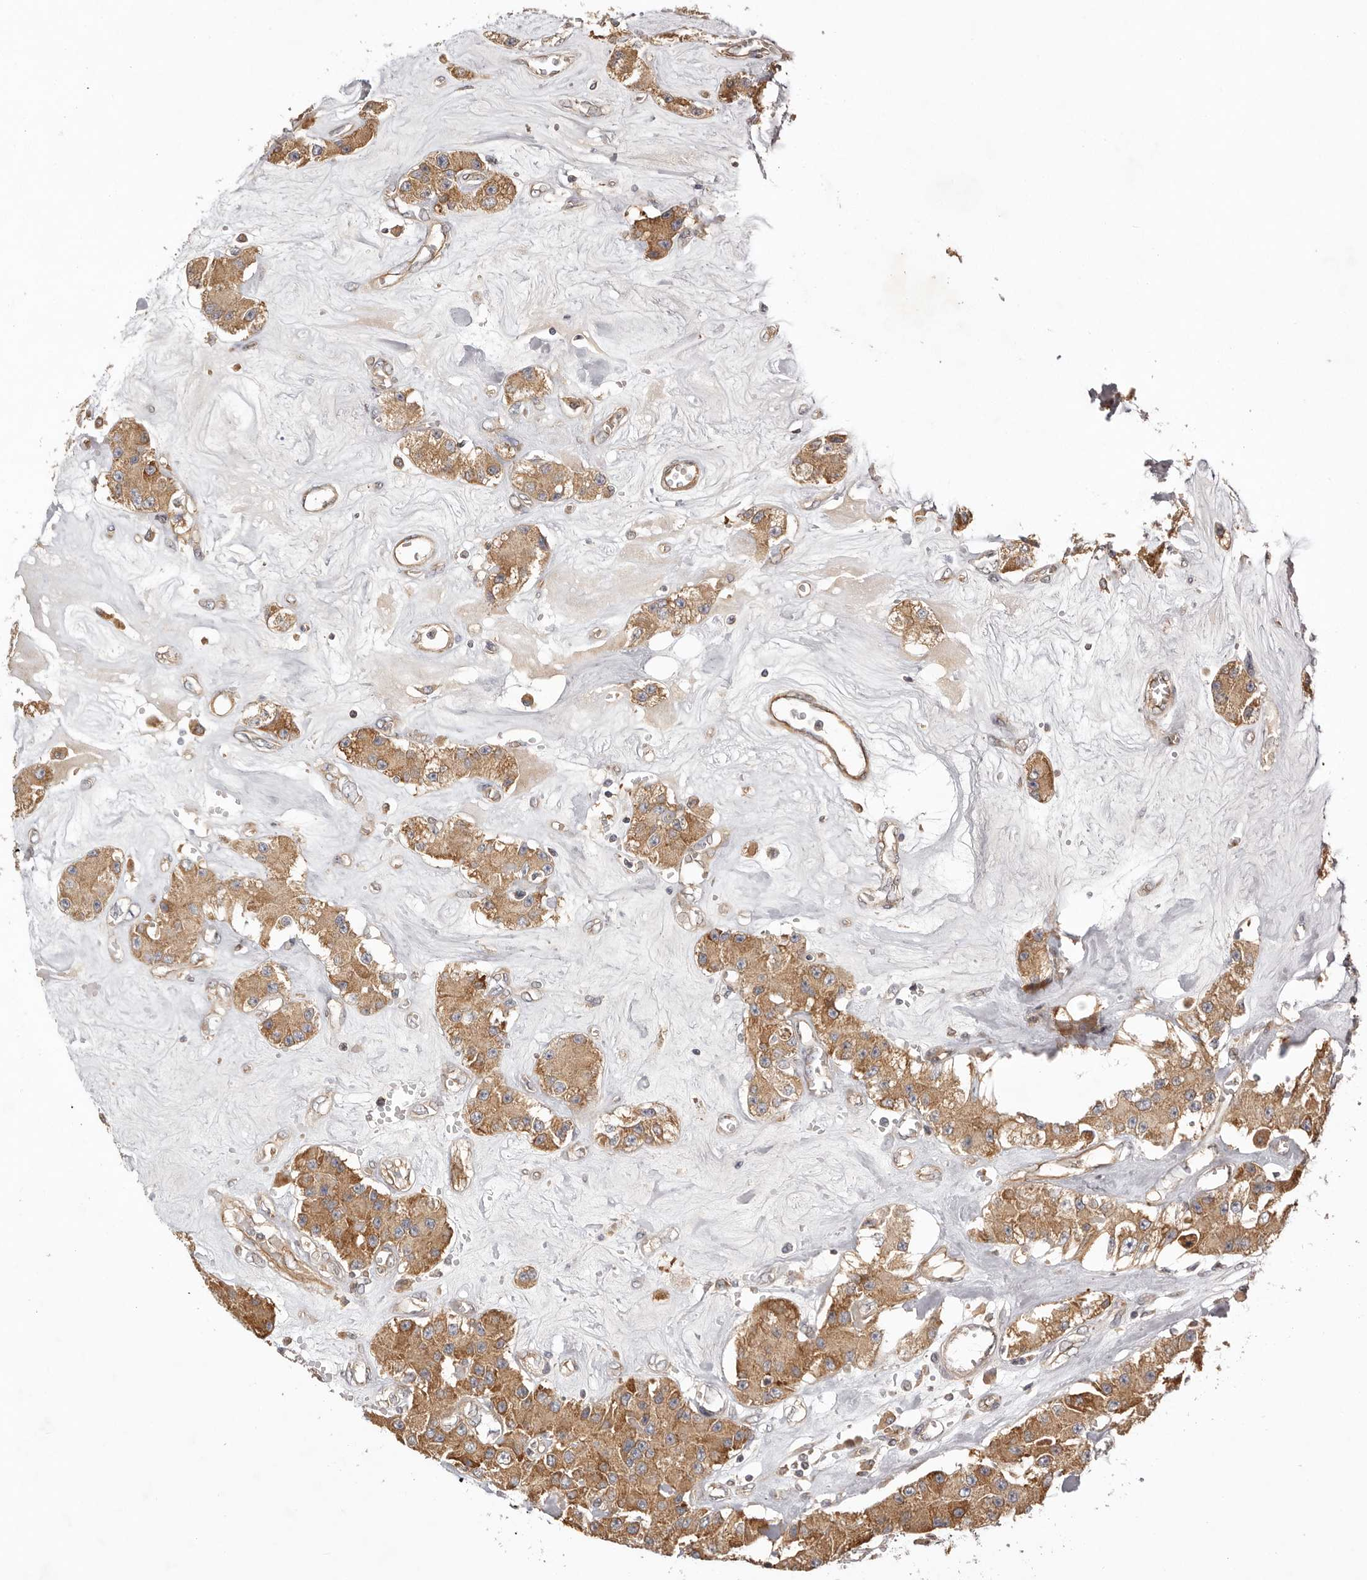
{"staining": {"intensity": "moderate", "quantity": ">75%", "location": "cytoplasmic/membranous"}, "tissue": "carcinoid", "cell_type": "Tumor cells", "image_type": "cancer", "snomed": [{"axis": "morphology", "description": "Carcinoid, malignant, NOS"}, {"axis": "topography", "description": "Pancreas"}], "caption": "Immunohistochemical staining of carcinoid exhibits medium levels of moderate cytoplasmic/membranous staining in about >75% of tumor cells. (Stains: DAB (3,3'-diaminobenzidine) in brown, nuclei in blue, Microscopy: brightfield microscopy at high magnification).", "gene": "UBR2", "patient": {"sex": "male", "age": 41}}